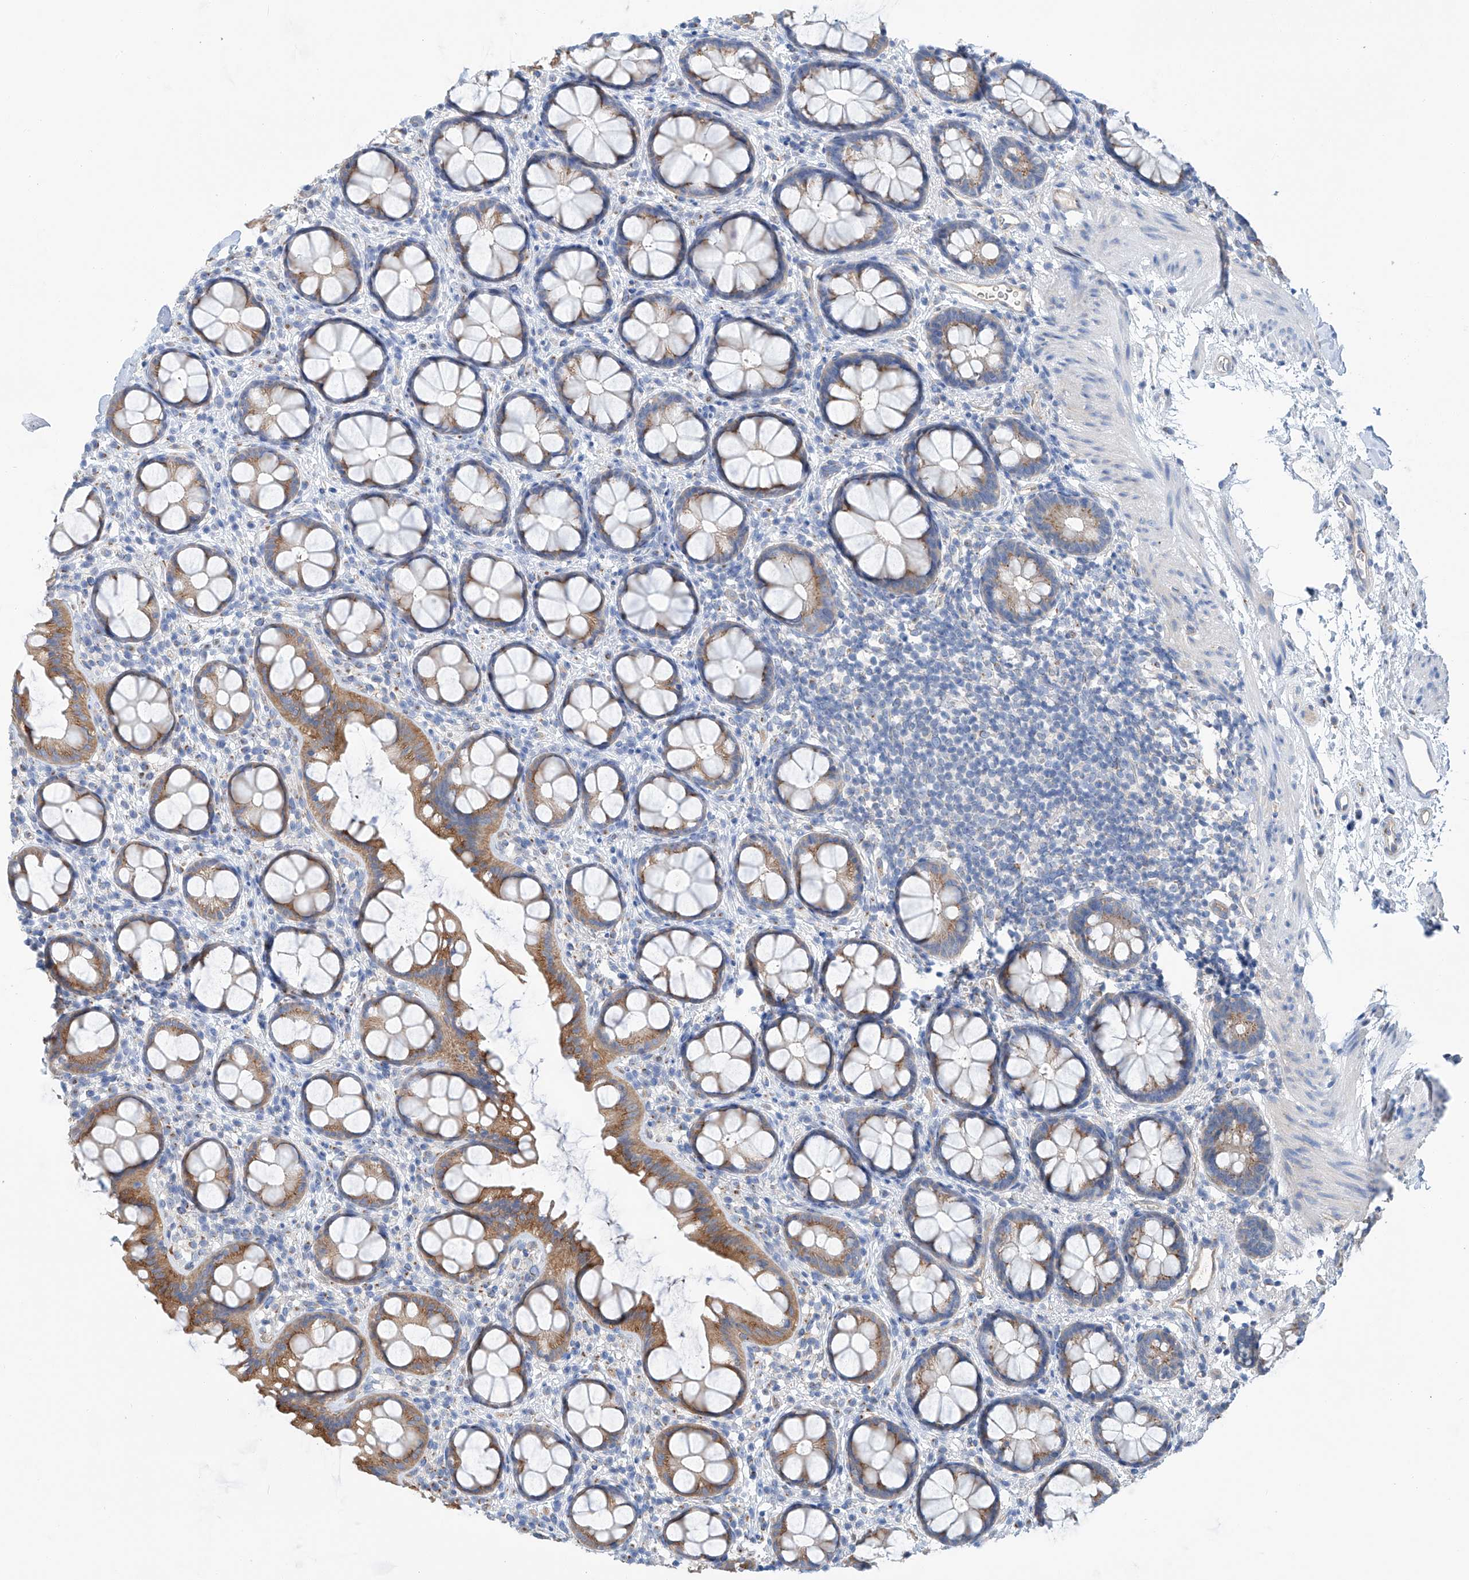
{"staining": {"intensity": "moderate", "quantity": ">75%", "location": "cytoplasmic/membranous"}, "tissue": "rectum", "cell_type": "Glandular cells", "image_type": "normal", "snomed": [{"axis": "morphology", "description": "Normal tissue, NOS"}, {"axis": "topography", "description": "Rectum"}], "caption": "Moderate cytoplasmic/membranous positivity for a protein is identified in about >75% of glandular cells of unremarkable rectum using IHC.", "gene": "SLC22A7", "patient": {"sex": "female", "age": 65}}